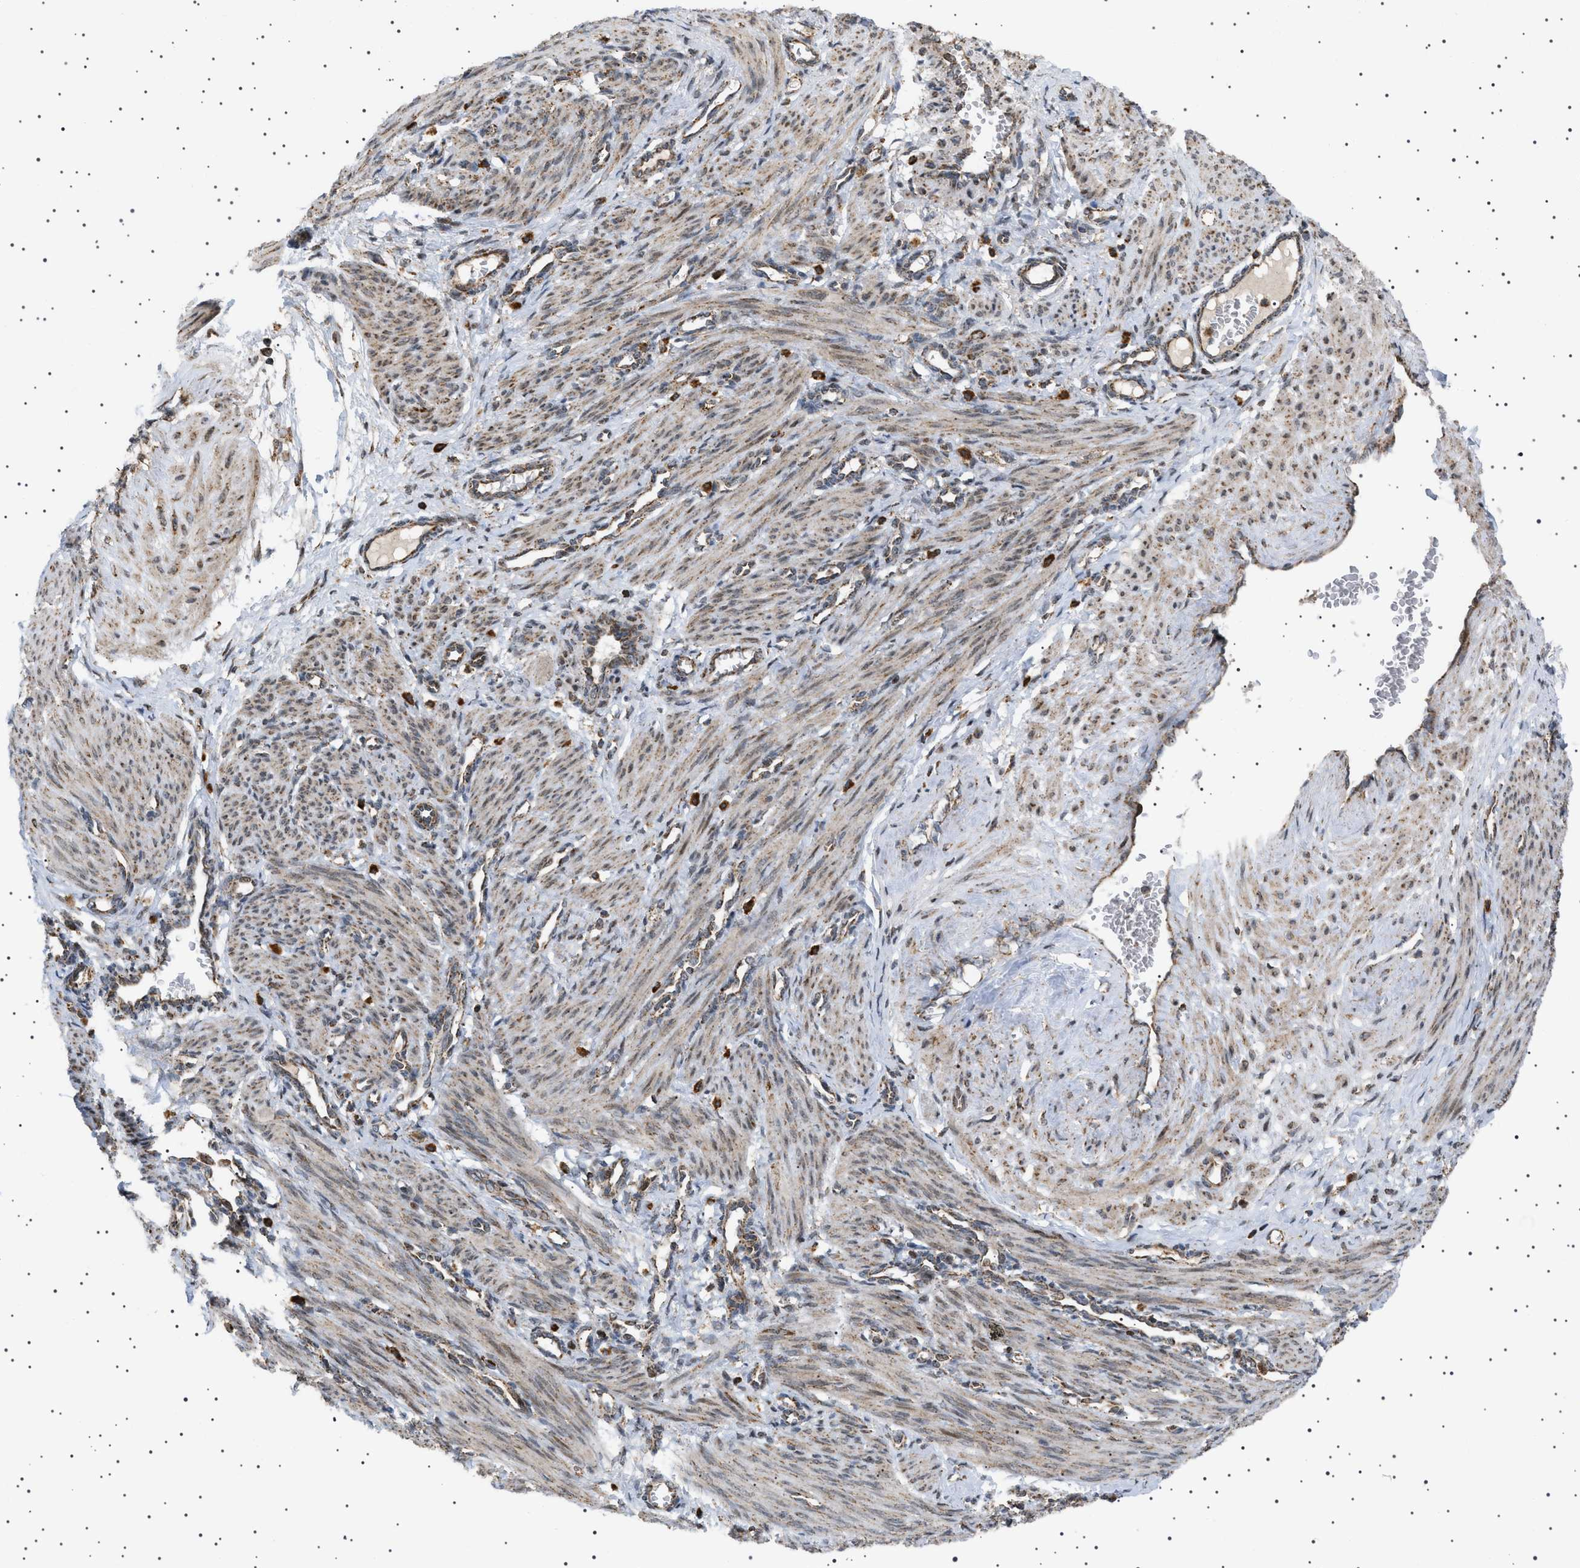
{"staining": {"intensity": "weak", "quantity": ">75%", "location": "cytoplasmic/membranous"}, "tissue": "smooth muscle", "cell_type": "Smooth muscle cells", "image_type": "normal", "snomed": [{"axis": "morphology", "description": "Normal tissue, NOS"}, {"axis": "topography", "description": "Endometrium"}], "caption": "A brown stain shows weak cytoplasmic/membranous staining of a protein in smooth muscle cells of unremarkable human smooth muscle. Immunohistochemistry stains the protein in brown and the nuclei are stained blue.", "gene": "MELK", "patient": {"sex": "female", "age": 33}}